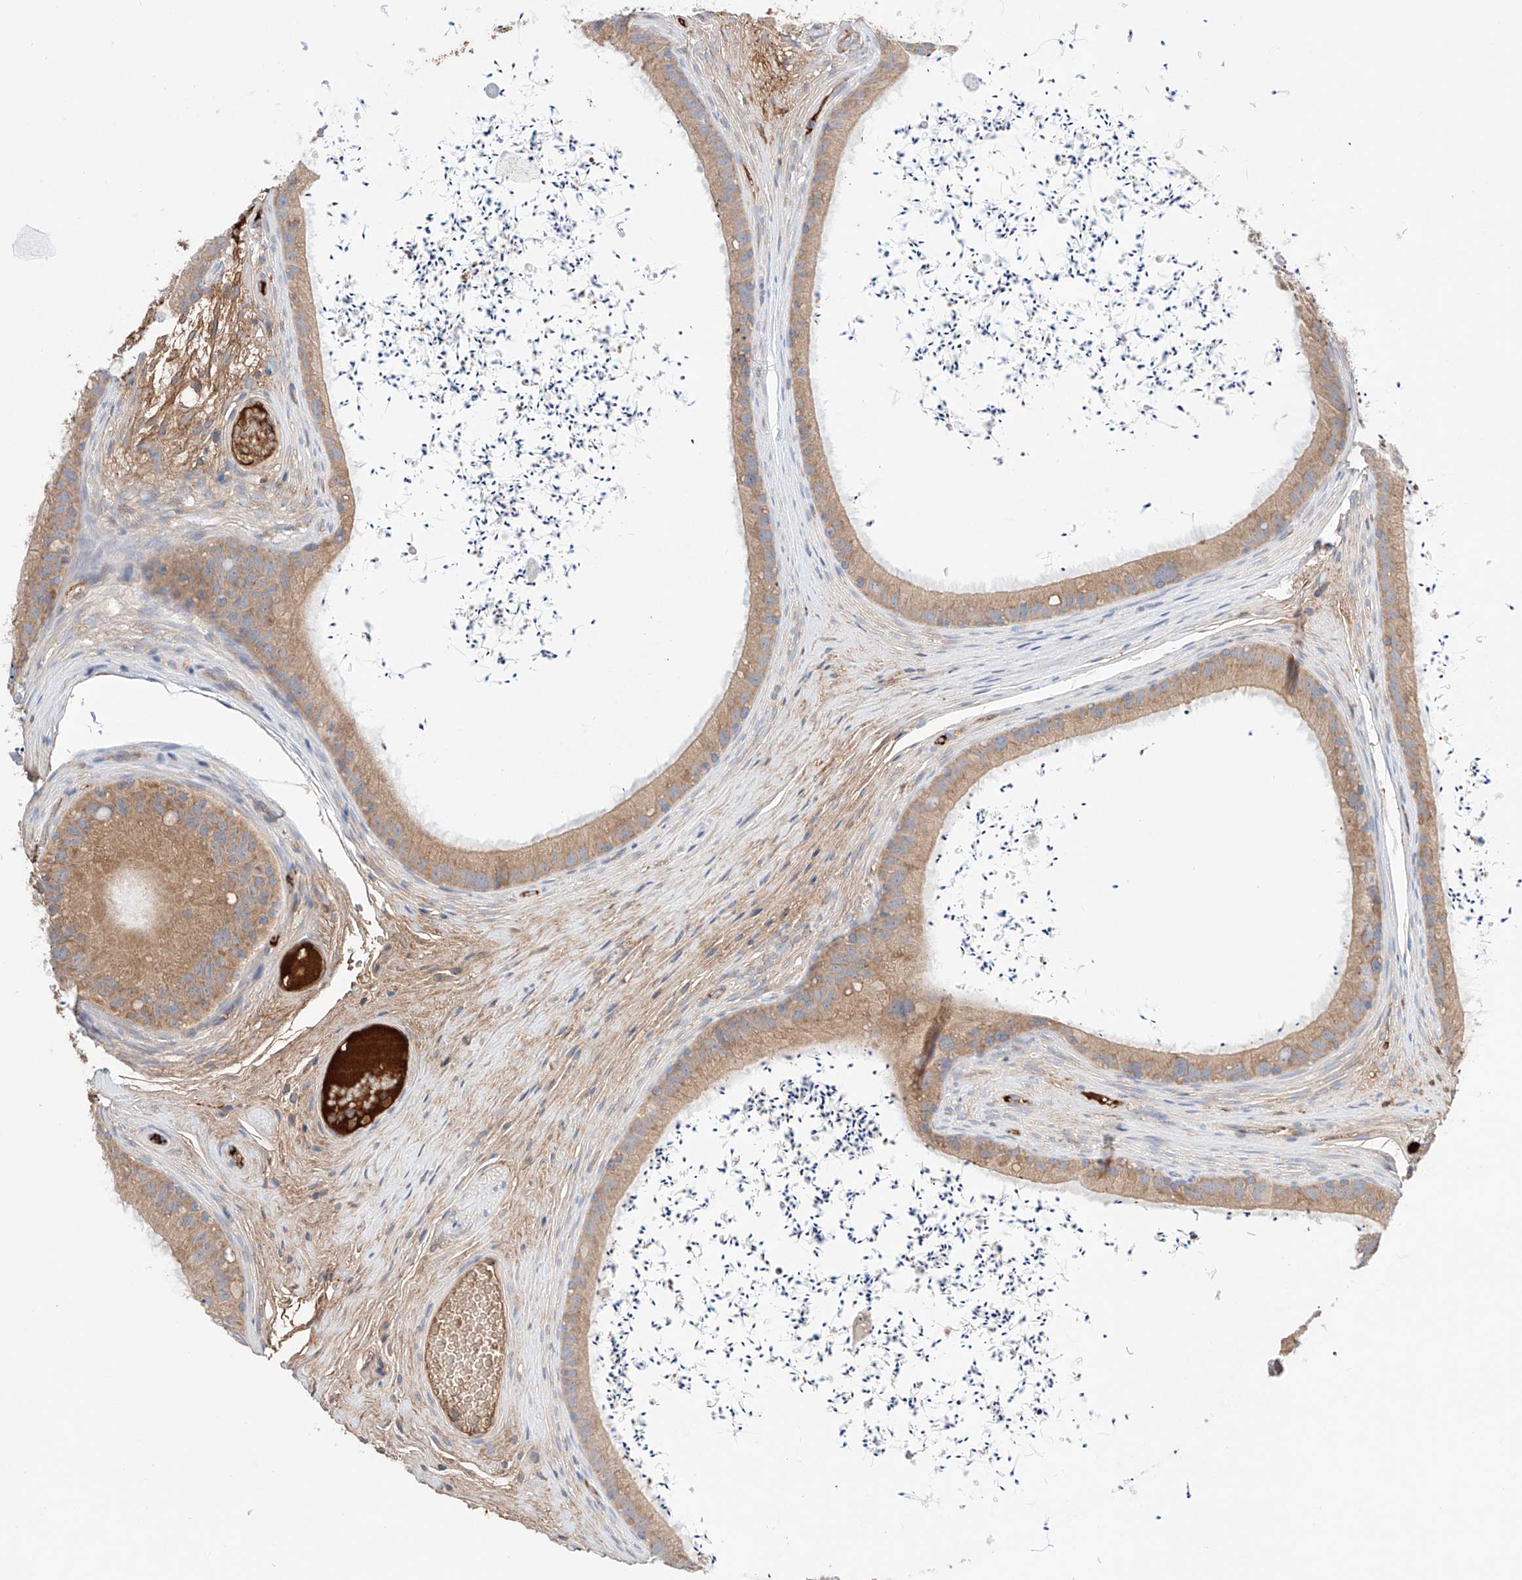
{"staining": {"intensity": "moderate", "quantity": ">75%", "location": "cytoplasmic/membranous"}, "tissue": "epididymis", "cell_type": "Glandular cells", "image_type": "normal", "snomed": [{"axis": "morphology", "description": "Normal tissue, NOS"}, {"axis": "topography", "description": "Epididymis, spermatic cord, NOS"}], "caption": "A photomicrograph of human epididymis stained for a protein exhibits moderate cytoplasmic/membranous brown staining in glandular cells.", "gene": "PGGT1B", "patient": {"sex": "male", "age": 50}}